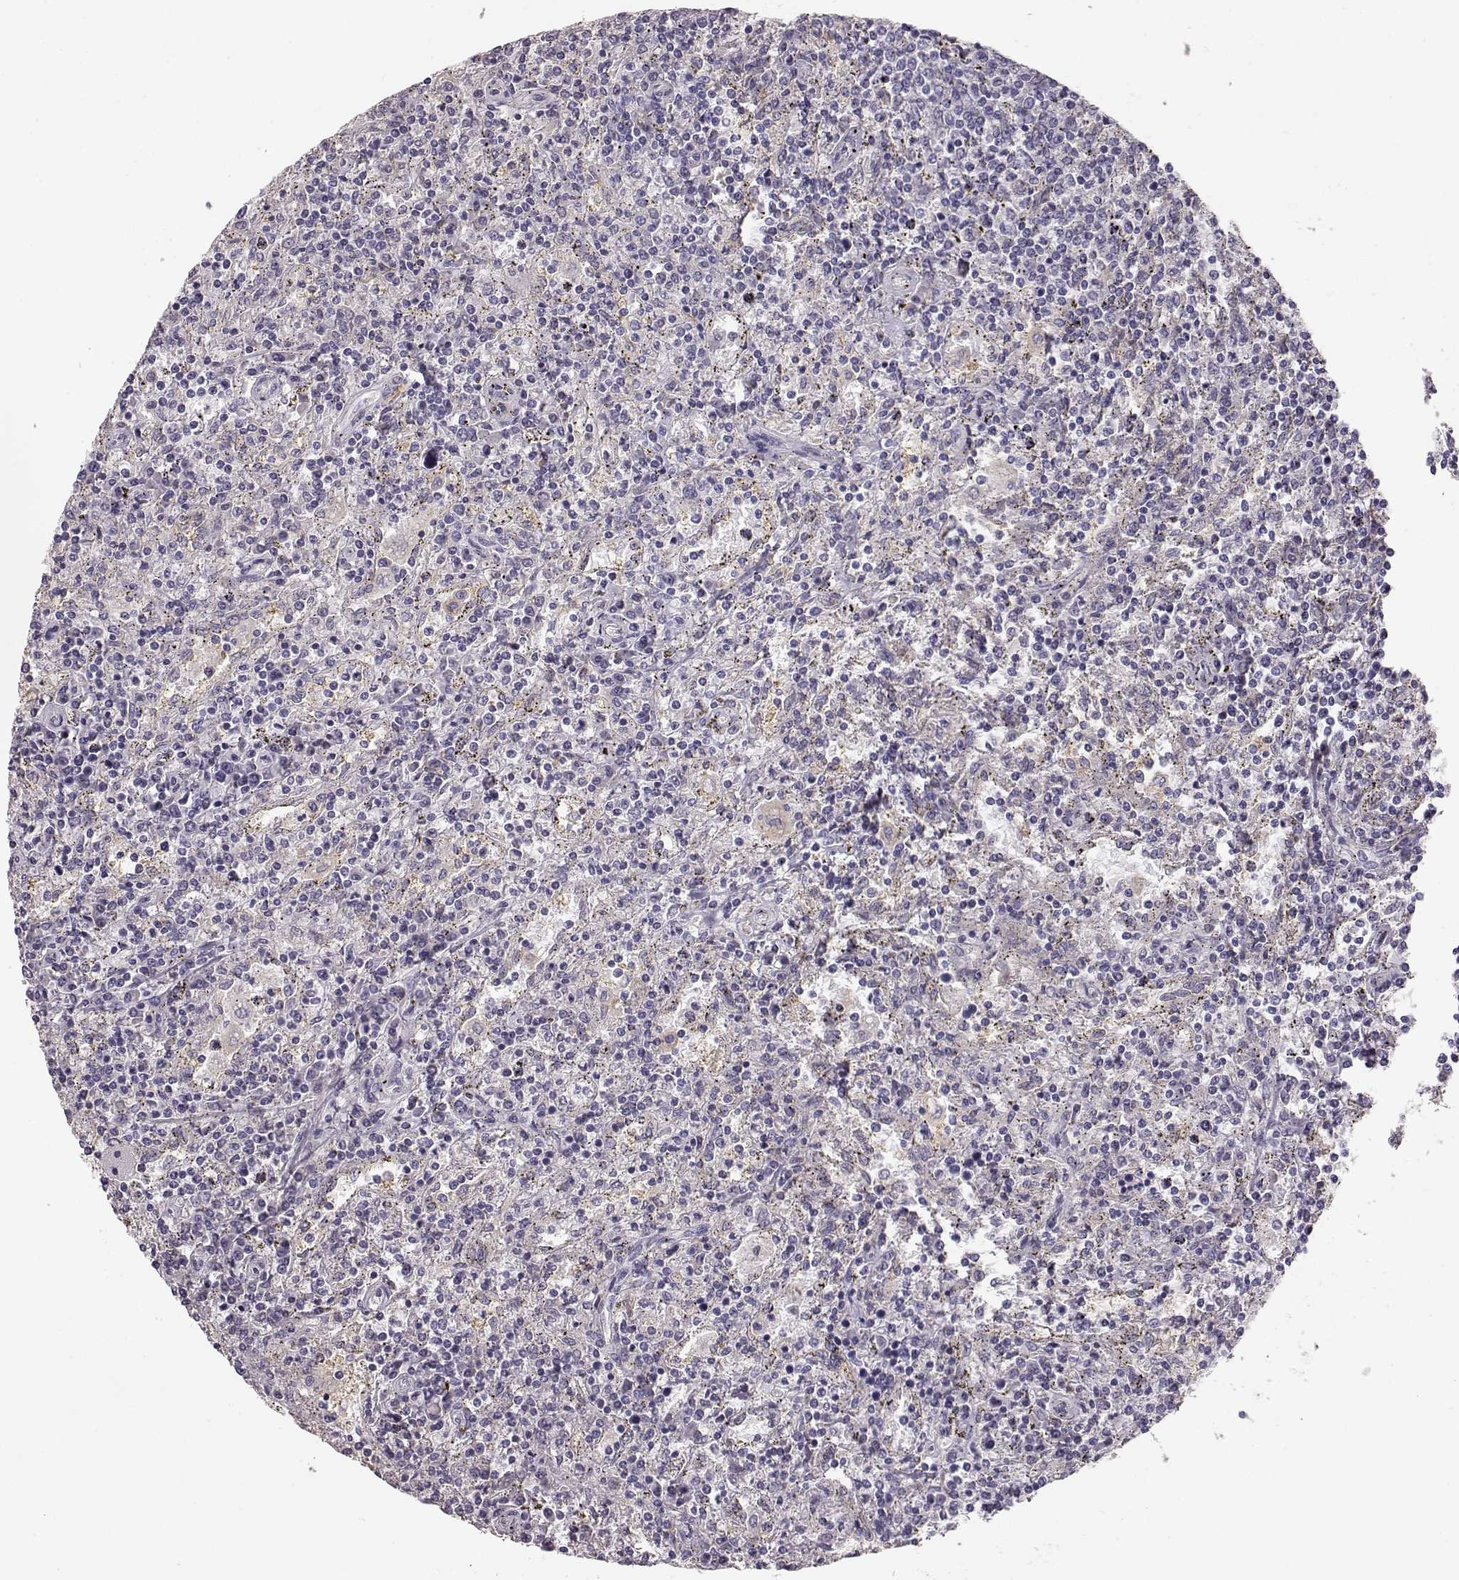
{"staining": {"intensity": "negative", "quantity": "none", "location": "none"}, "tissue": "lymphoma", "cell_type": "Tumor cells", "image_type": "cancer", "snomed": [{"axis": "morphology", "description": "Malignant lymphoma, non-Hodgkin's type, Low grade"}, {"axis": "topography", "description": "Spleen"}], "caption": "Immunohistochemistry histopathology image of neoplastic tissue: human lymphoma stained with DAB demonstrates no significant protein staining in tumor cells.", "gene": "GPR50", "patient": {"sex": "male", "age": 62}}